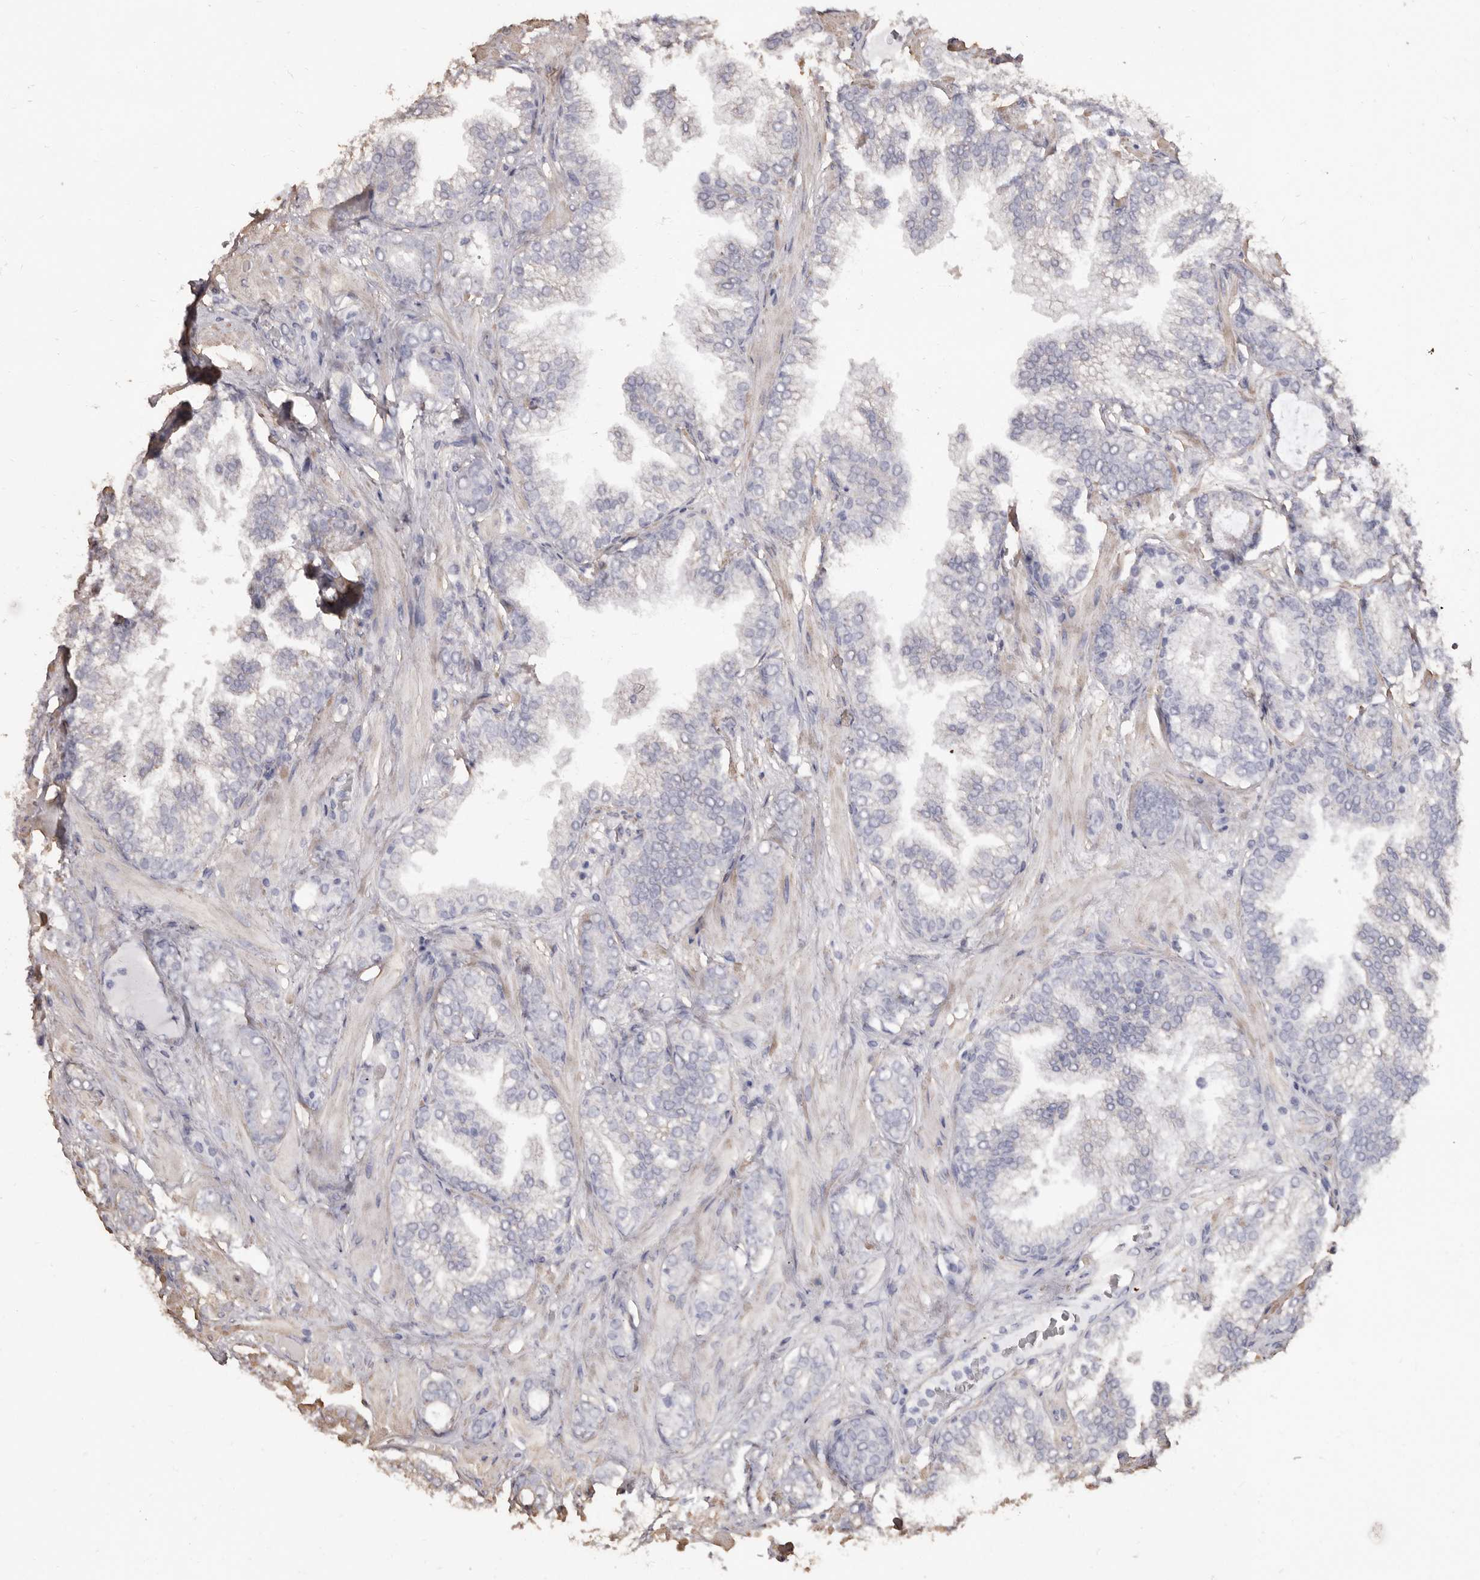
{"staining": {"intensity": "negative", "quantity": "none", "location": "none"}, "tissue": "prostate cancer", "cell_type": "Tumor cells", "image_type": "cancer", "snomed": [{"axis": "morphology", "description": "Adenocarcinoma, High grade"}, {"axis": "topography", "description": "Prostate"}], "caption": "This is an immunohistochemistry (IHC) photomicrograph of human prostate cancer (high-grade adenocarcinoma). There is no positivity in tumor cells.", "gene": "COQ8B", "patient": {"sex": "male", "age": 58}}